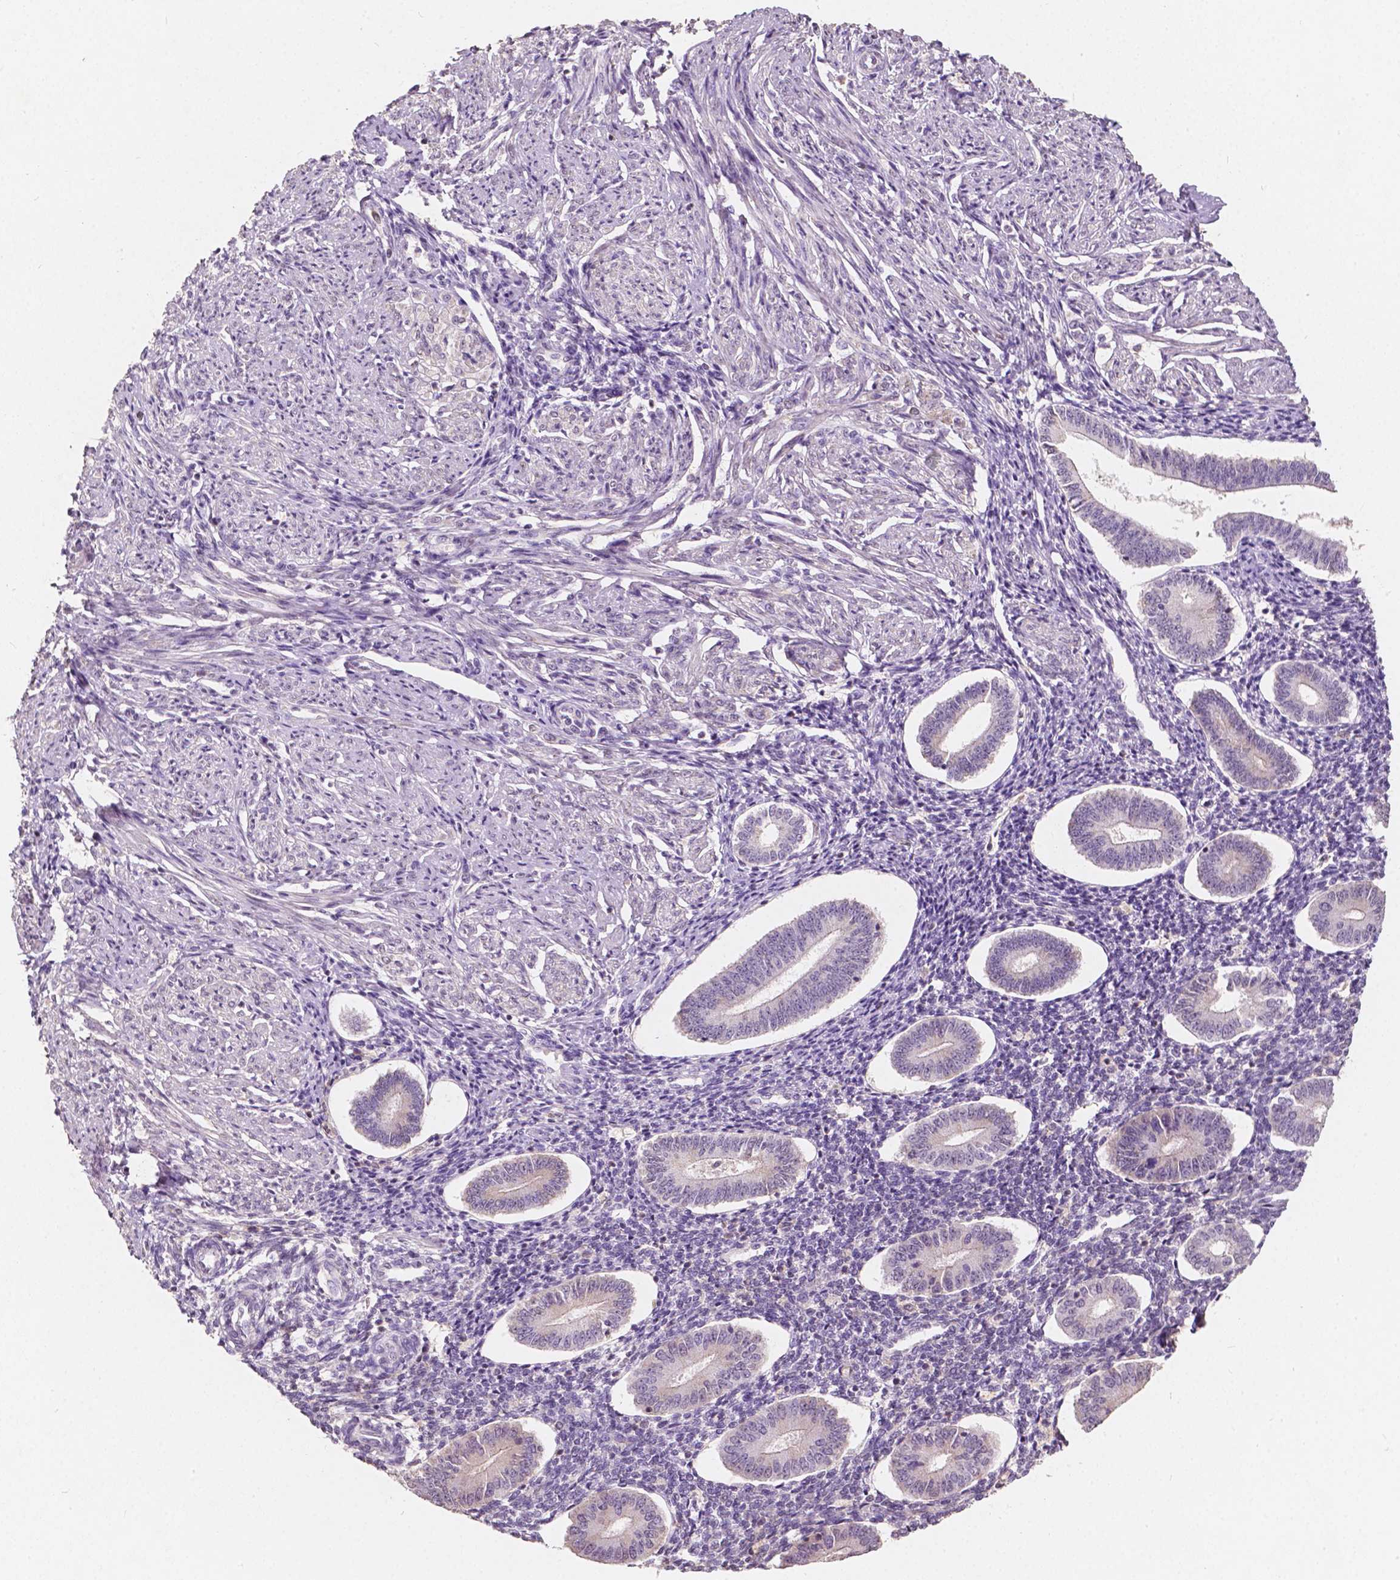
{"staining": {"intensity": "negative", "quantity": "none", "location": "none"}, "tissue": "endometrium", "cell_type": "Cells in endometrial stroma", "image_type": "normal", "snomed": [{"axis": "morphology", "description": "Normal tissue, NOS"}, {"axis": "topography", "description": "Endometrium"}], "caption": "IHC image of benign endometrium: human endometrium stained with DAB (3,3'-diaminobenzidine) shows no significant protein expression in cells in endometrial stroma.", "gene": "SOX15", "patient": {"sex": "female", "age": 40}}